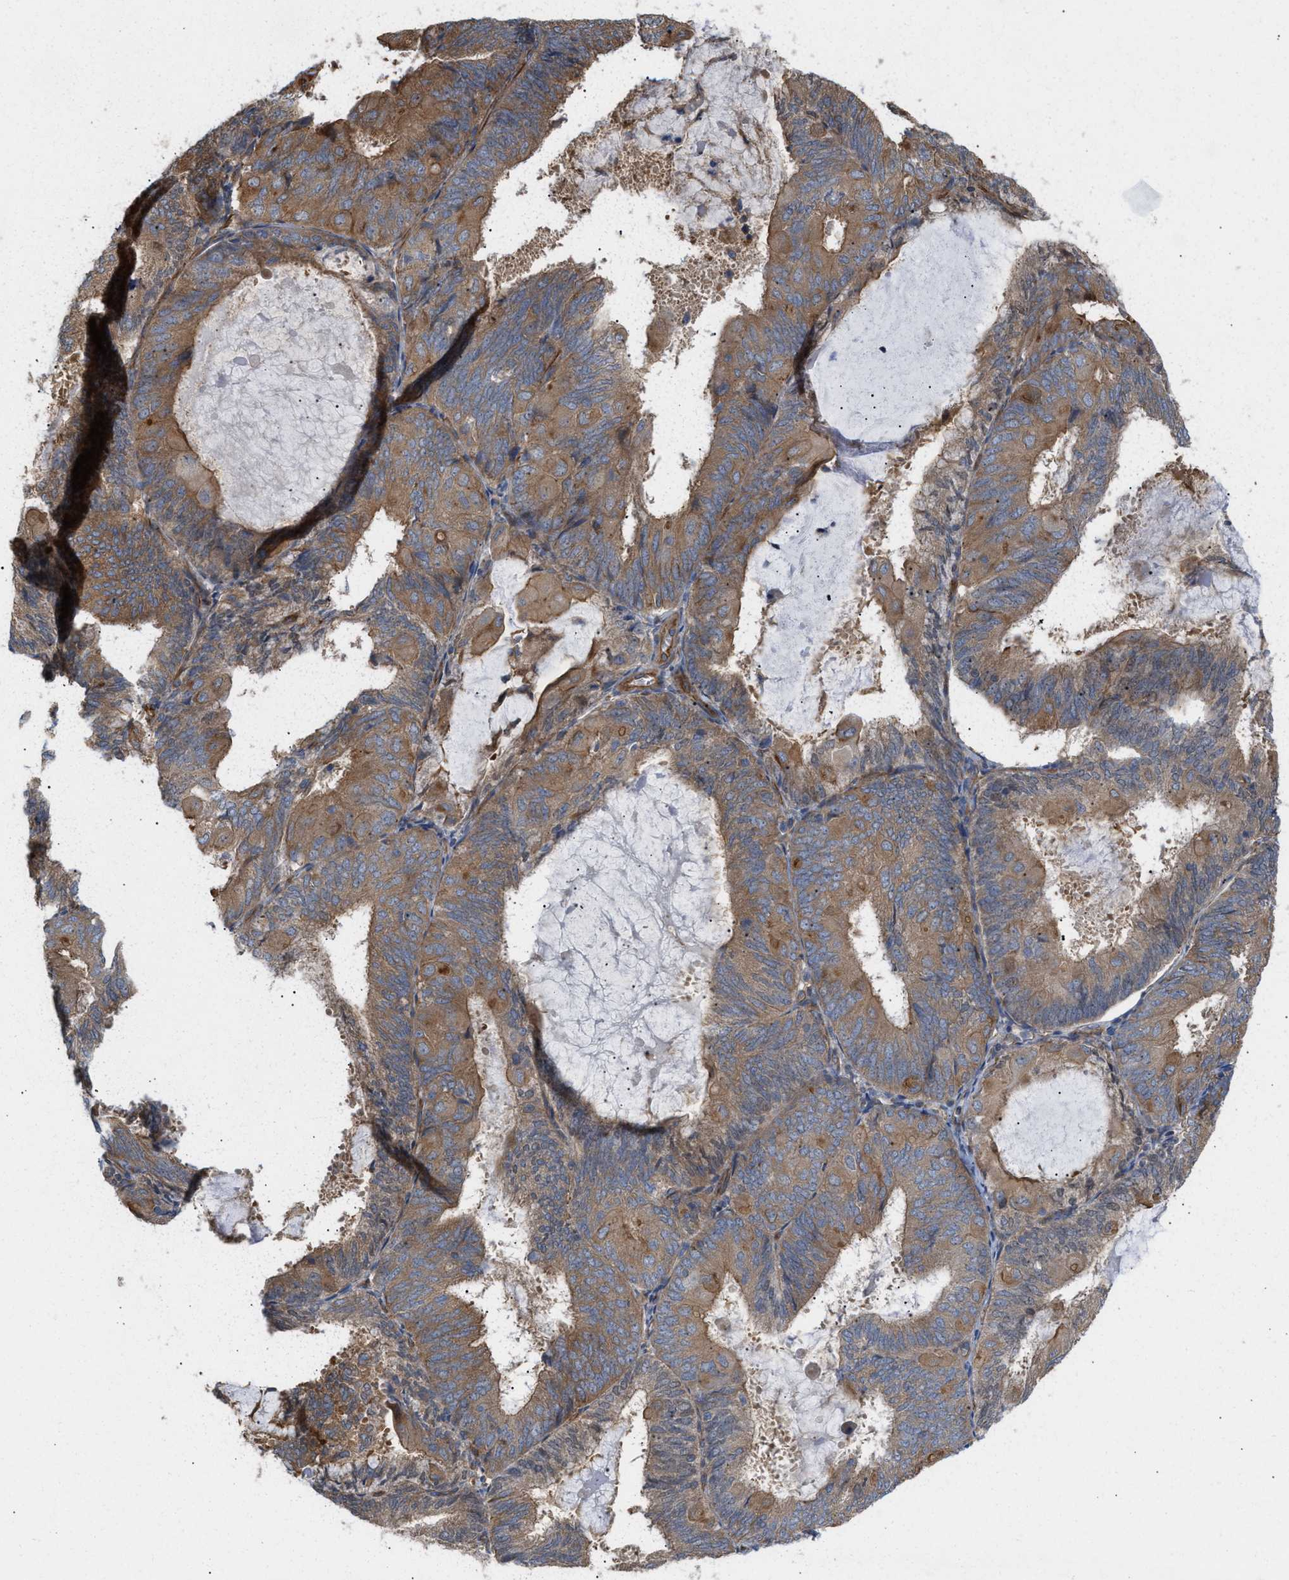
{"staining": {"intensity": "weak", "quantity": ">75%", "location": "cytoplasmic/membranous"}, "tissue": "endometrial cancer", "cell_type": "Tumor cells", "image_type": "cancer", "snomed": [{"axis": "morphology", "description": "Adenocarcinoma, NOS"}, {"axis": "topography", "description": "Endometrium"}], "caption": "Tumor cells reveal low levels of weak cytoplasmic/membranous expression in about >75% of cells in endometrial cancer (adenocarcinoma).", "gene": "EPS15L1", "patient": {"sex": "female", "age": 81}}